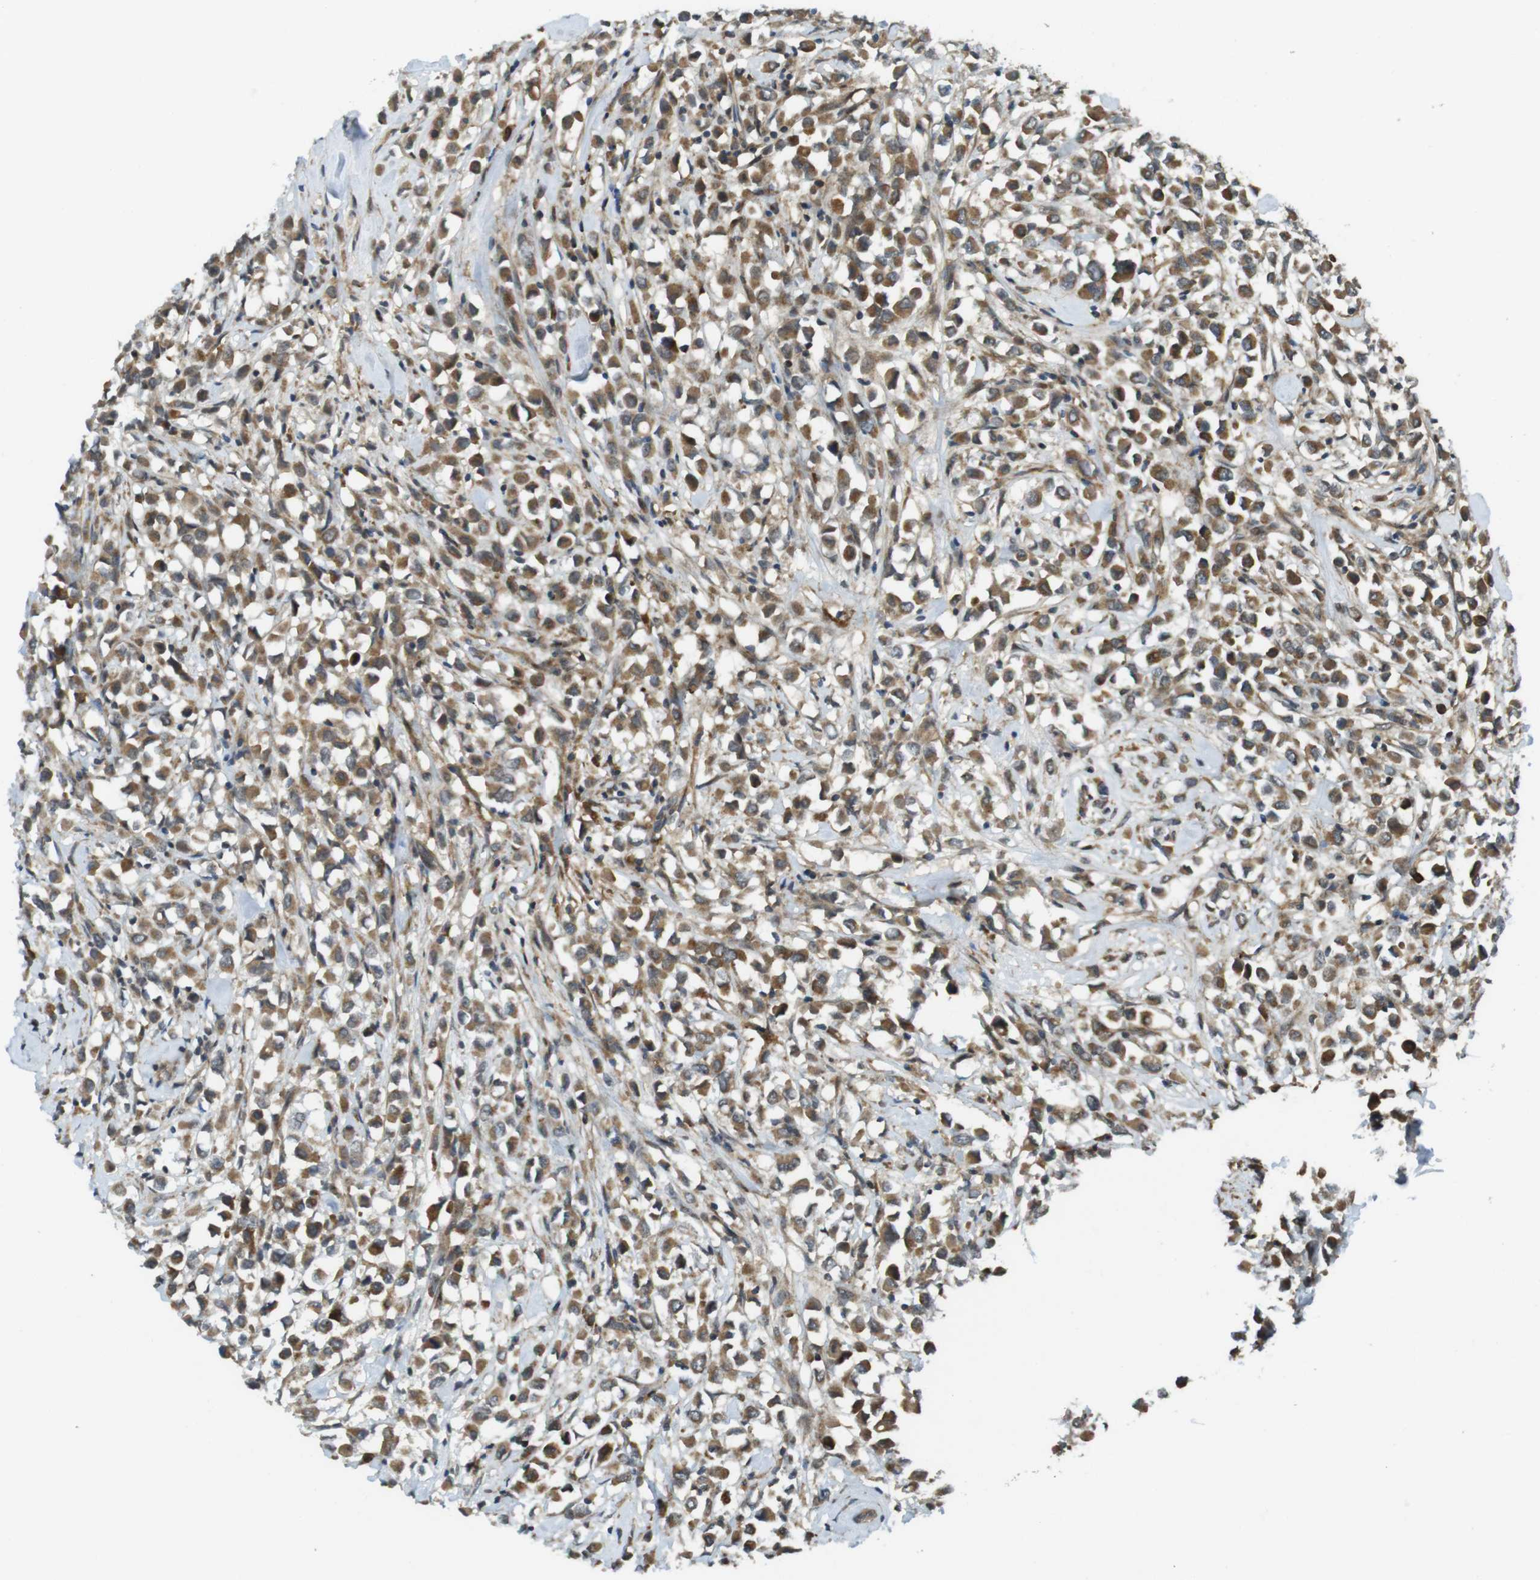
{"staining": {"intensity": "moderate", "quantity": ">75%", "location": "cytoplasmic/membranous"}, "tissue": "breast cancer", "cell_type": "Tumor cells", "image_type": "cancer", "snomed": [{"axis": "morphology", "description": "Duct carcinoma"}, {"axis": "topography", "description": "Breast"}], "caption": "DAB immunohistochemical staining of human breast intraductal carcinoma demonstrates moderate cytoplasmic/membranous protein positivity in about >75% of tumor cells.", "gene": "IFFO2", "patient": {"sex": "female", "age": 61}}